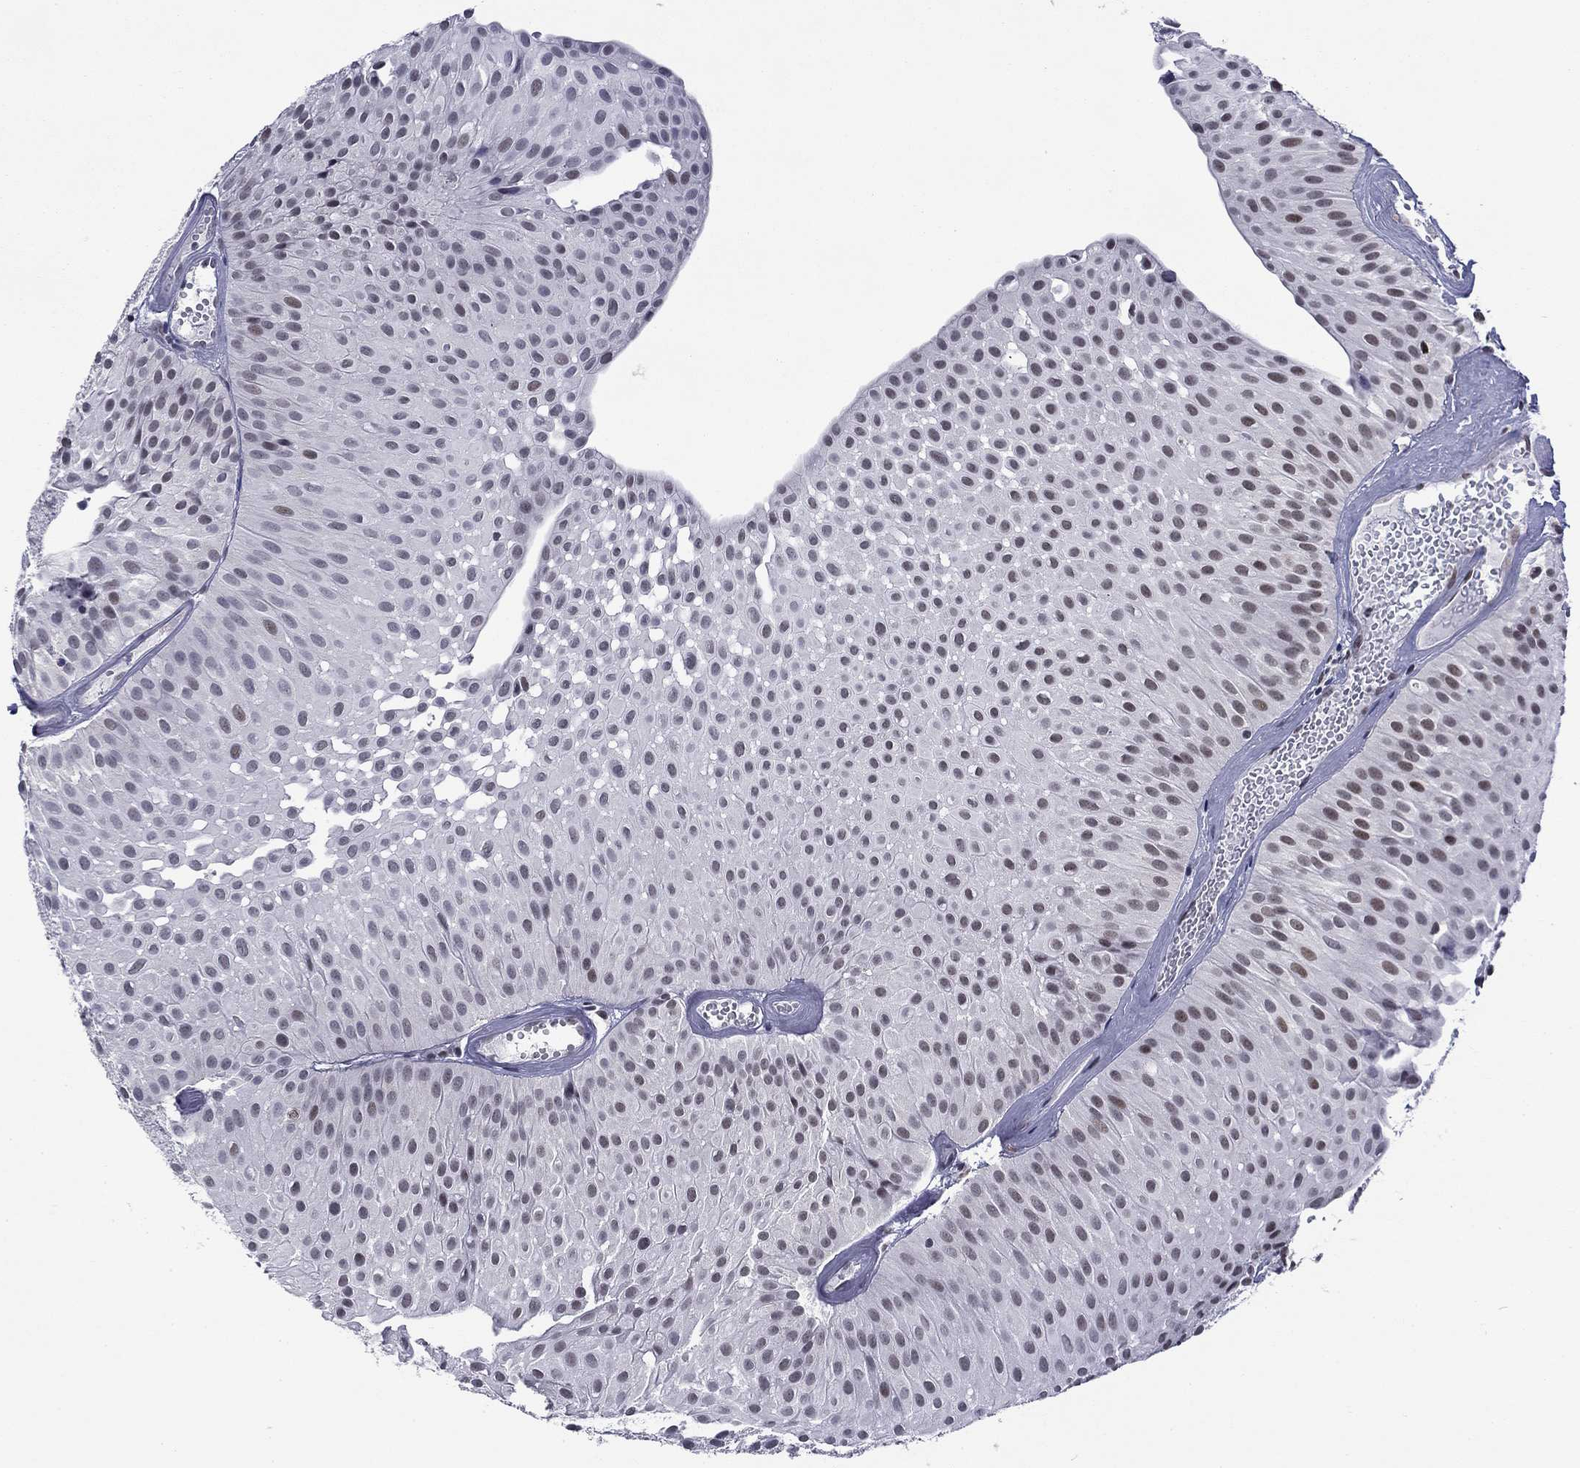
{"staining": {"intensity": "weak", "quantity": "<25%", "location": "nuclear"}, "tissue": "urothelial cancer", "cell_type": "Tumor cells", "image_type": "cancer", "snomed": [{"axis": "morphology", "description": "Urothelial carcinoma, Low grade"}, {"axis": "topography", "description": "Urinary bladder"}], "caption": "Urothelial carcinoma (low-grade) was stained to show a protein in brown. There is no significant positivity in tumor cells. (DAB (3,3'-diaminobenzidine) IHC visualized using brightfield microscopy, high magnification).", "gene": "ETV5", "patient": {"sex": "male", "age": 64}}